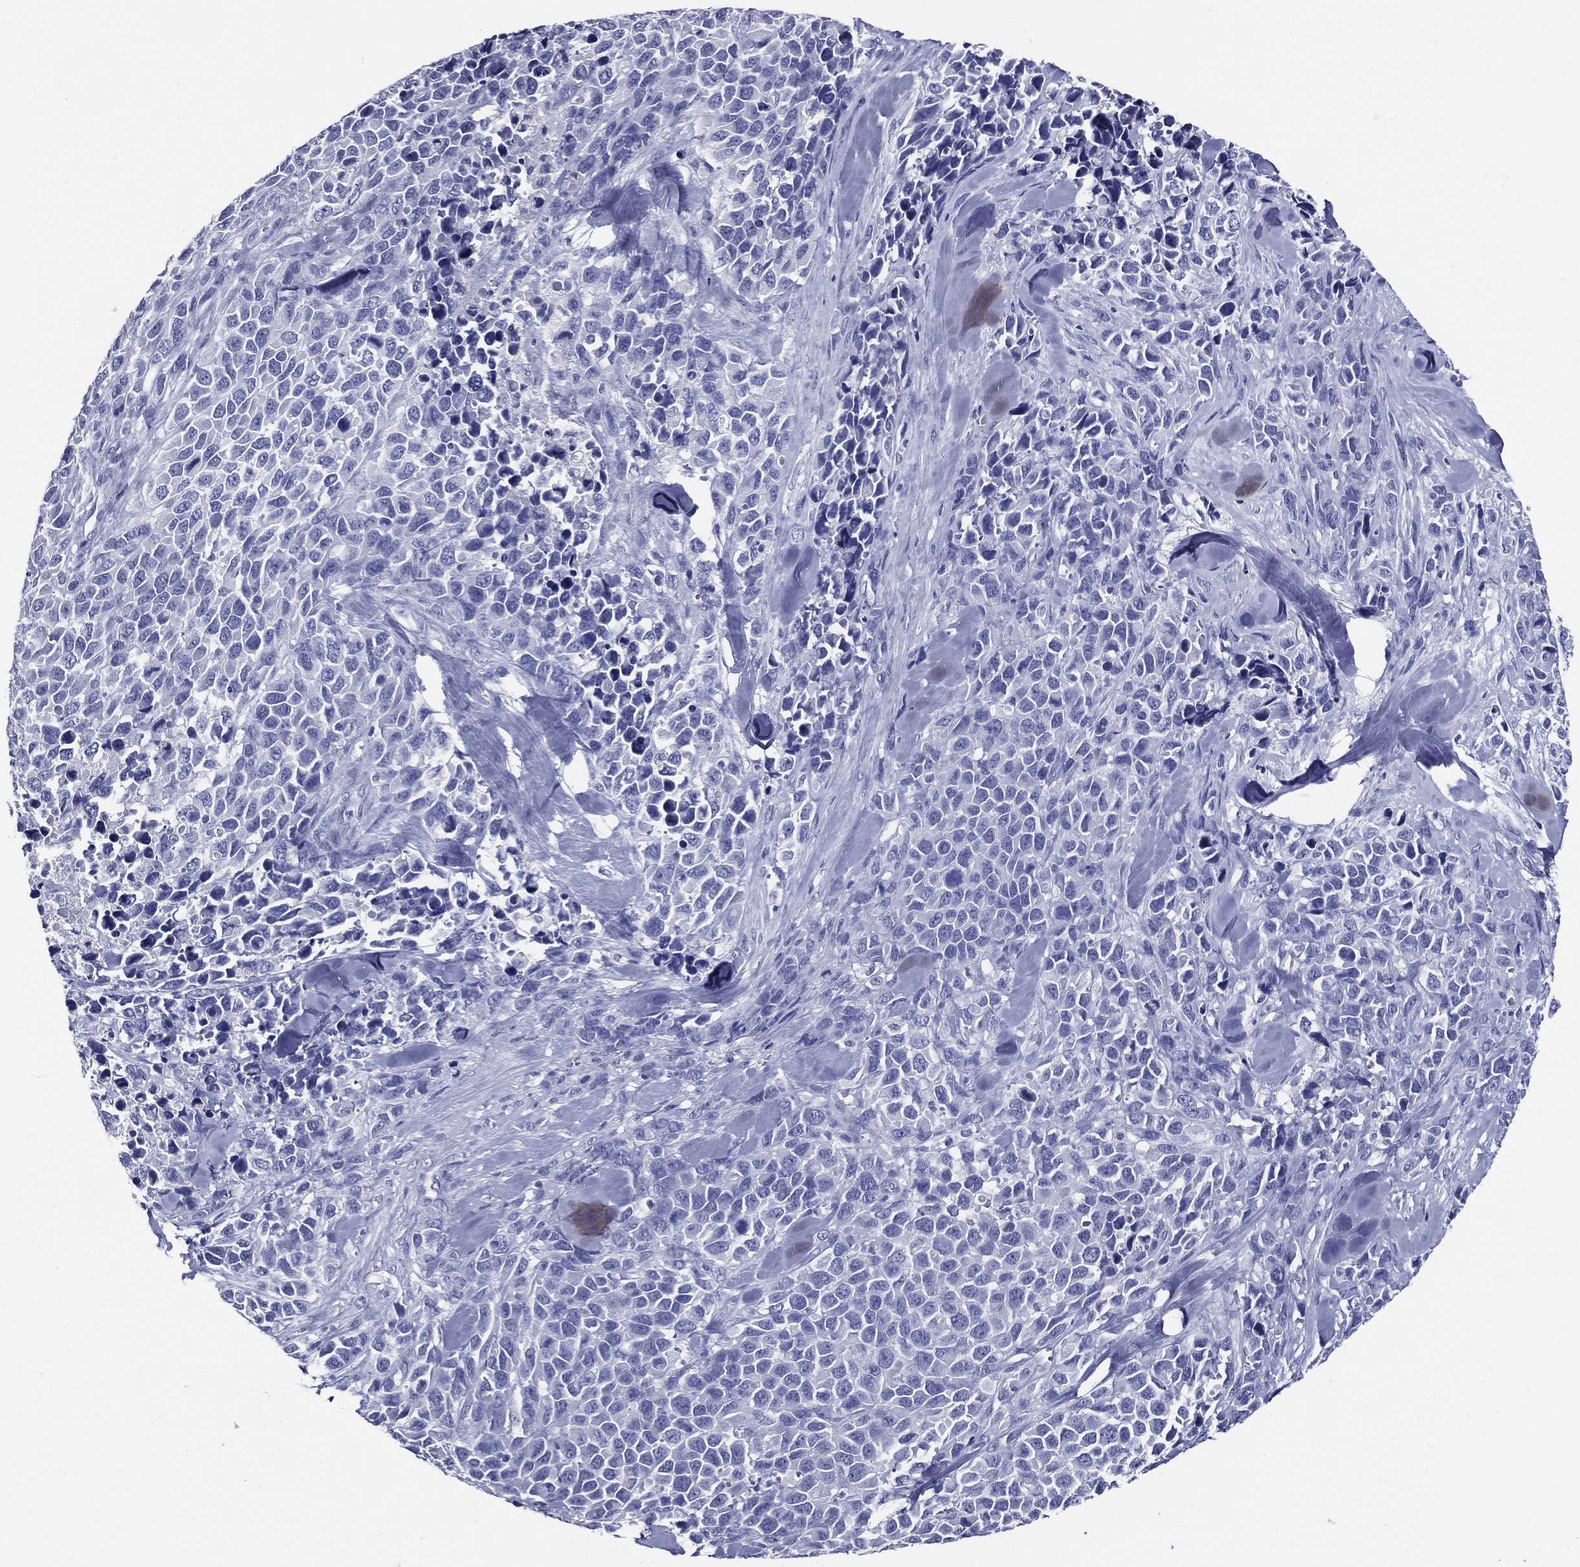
{"staining": {"intensity": "negative", "quantity": "none", "location": "none"}, "tissue": "melanoma", "cell_type": "Tumor cells", "image_type": "cancer", "snomed": [{"axis": "morphology", "description": "Malignant melanoma, Metastatic site"}, {"axis": "topography", "description": "Skin"}], "caption": "The image displays no significant expression in tumor cells of melanoma.", "gene": "ACE2", "patient": {"sex": "male", "age": 84}}